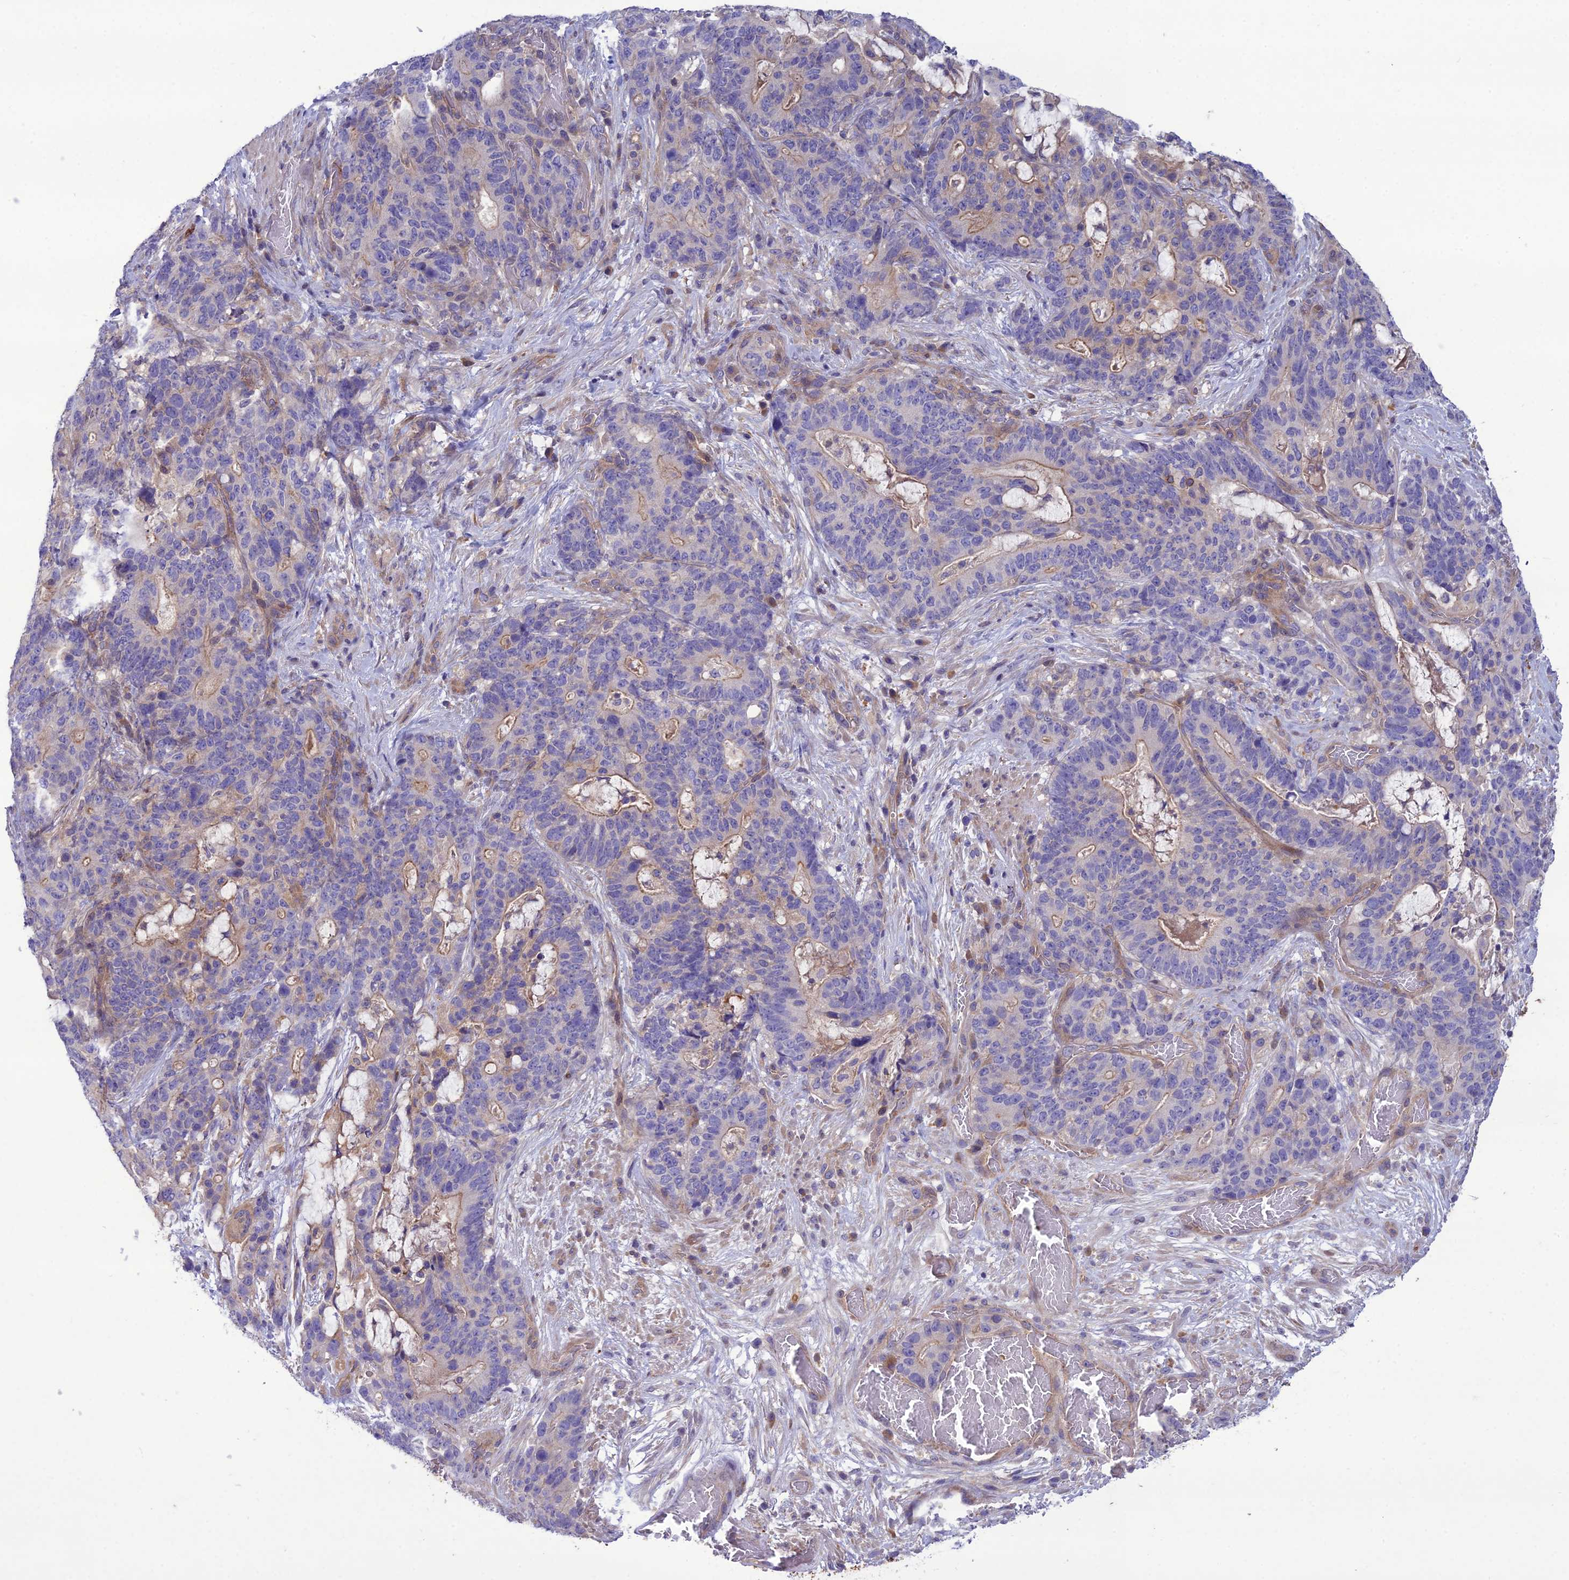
{"staining": {"intensity": "moderate", "quantity": "<25%", "location": "cytoplasmic/membranous"}, "tissue": "stomach cancer", "cell_type": "Tumor cells", "image_type": "cancer", "snomed": [{"axis": "morphology", "description": "Normal tissue, NOS"}, {"axis": "morphology", "description": "Adenocarcinoma, NOS"}, {"axis": "topography", "description": "Stomach"}], "caption": "High-power microscopy captured an immunohistochemistry (IHC) histopathology image of stomach adenocarcinoma, revealing moderate cytoplasmic/membranous positivity in about <25% of tumor cells.", "gene": "GDF6", "patient": {"sex": "female", "age": 64}}